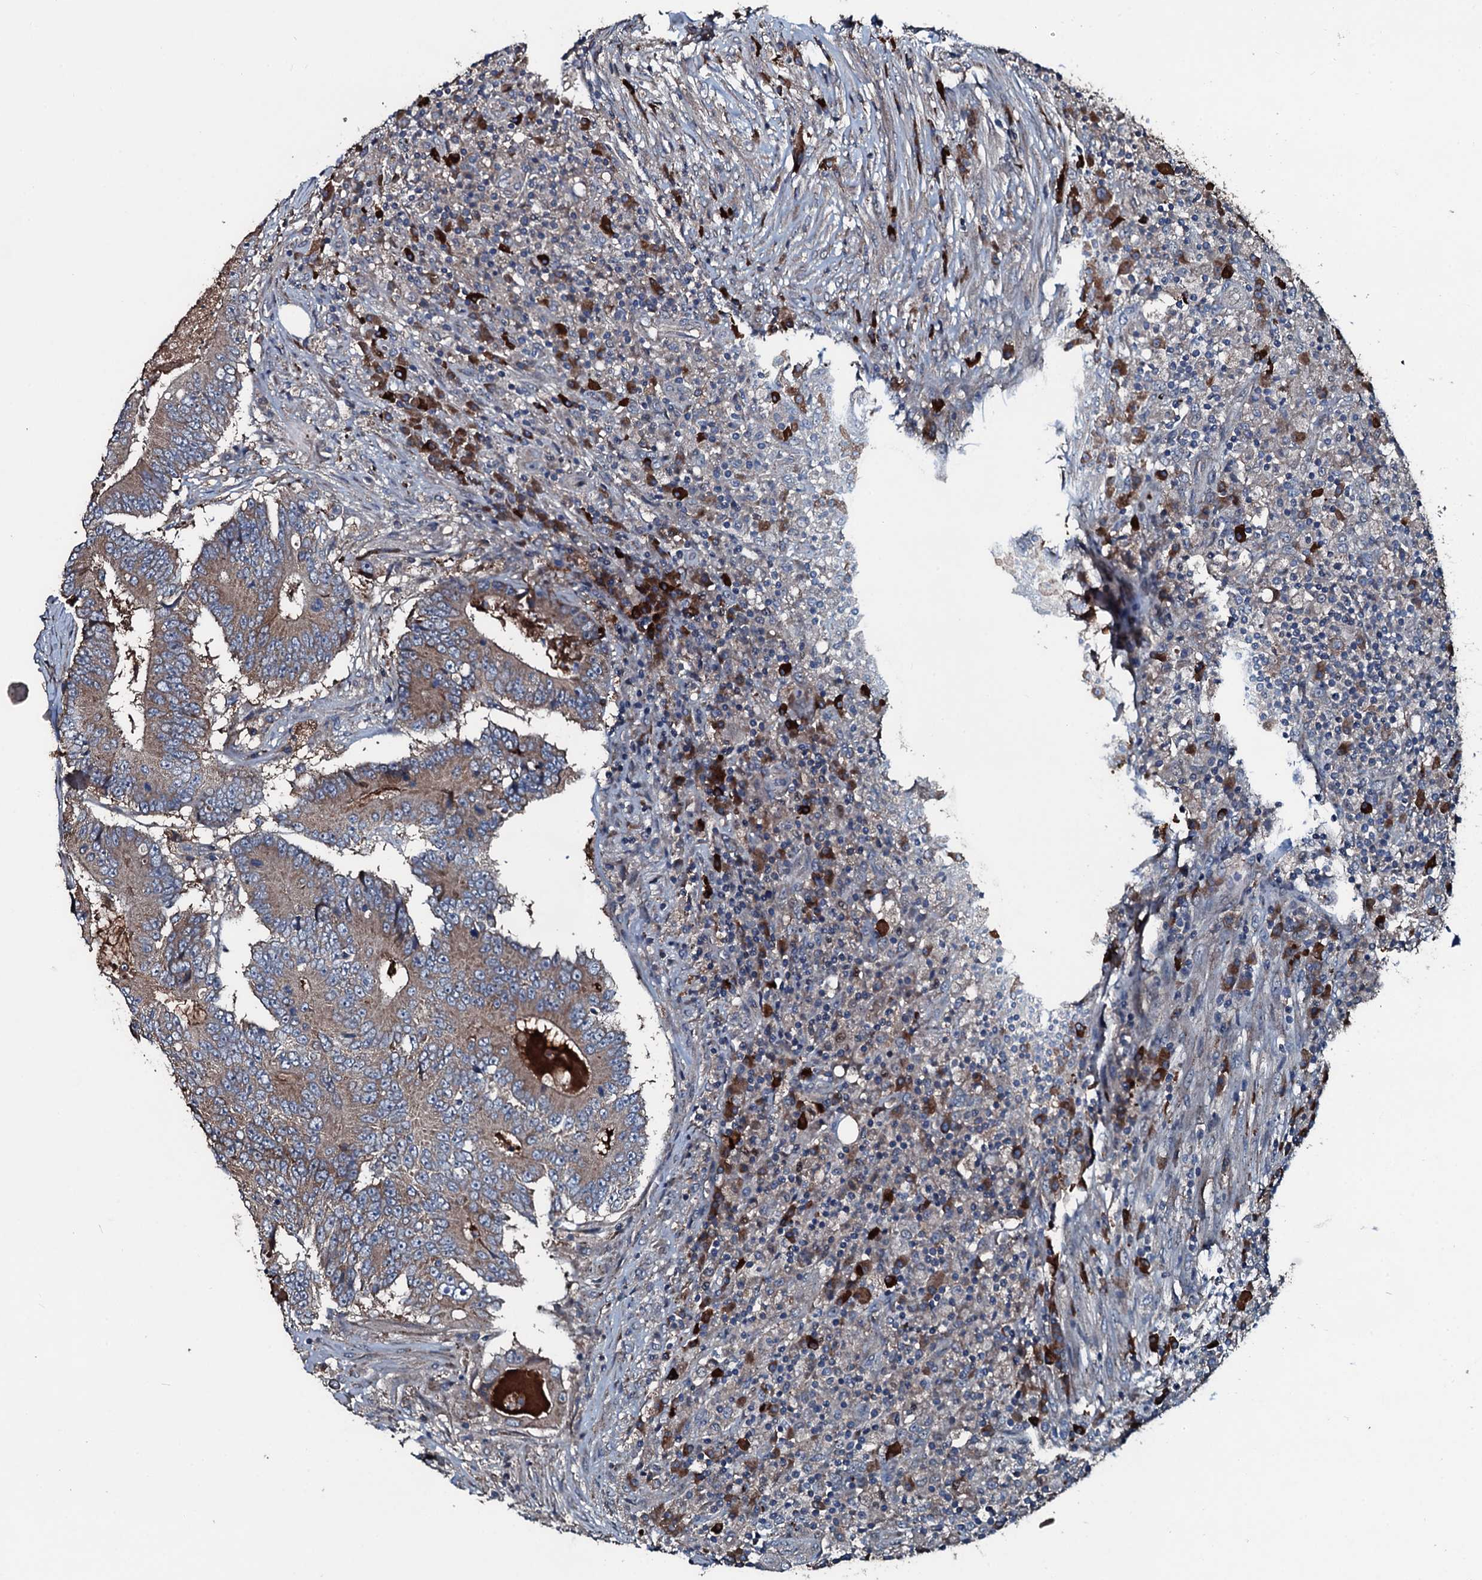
{"staining": {"intensity": "moderate", "quantity": ">75%", "location": "cytoplasmic/membranous"}, "tissue": "colorectal cancer", "cell_type": "Tumor cells", "image_type": "cancer", "snomed": [{"axis": "morphology", "description": "Adenocarcinoma, NOS"}, {"axis": "topography", "description": "Colon"}], "caption": "This image reveals colorectal adenocarcinoma stained with immunohistochemistry to label a protein in brown. The cytoplasmic/membranous of tumor cells show moderate positivity for the protein. Nuclei are counter-stained blue.", "gene": "AARS1", "patient": {"sex": "male", "age": 83}}